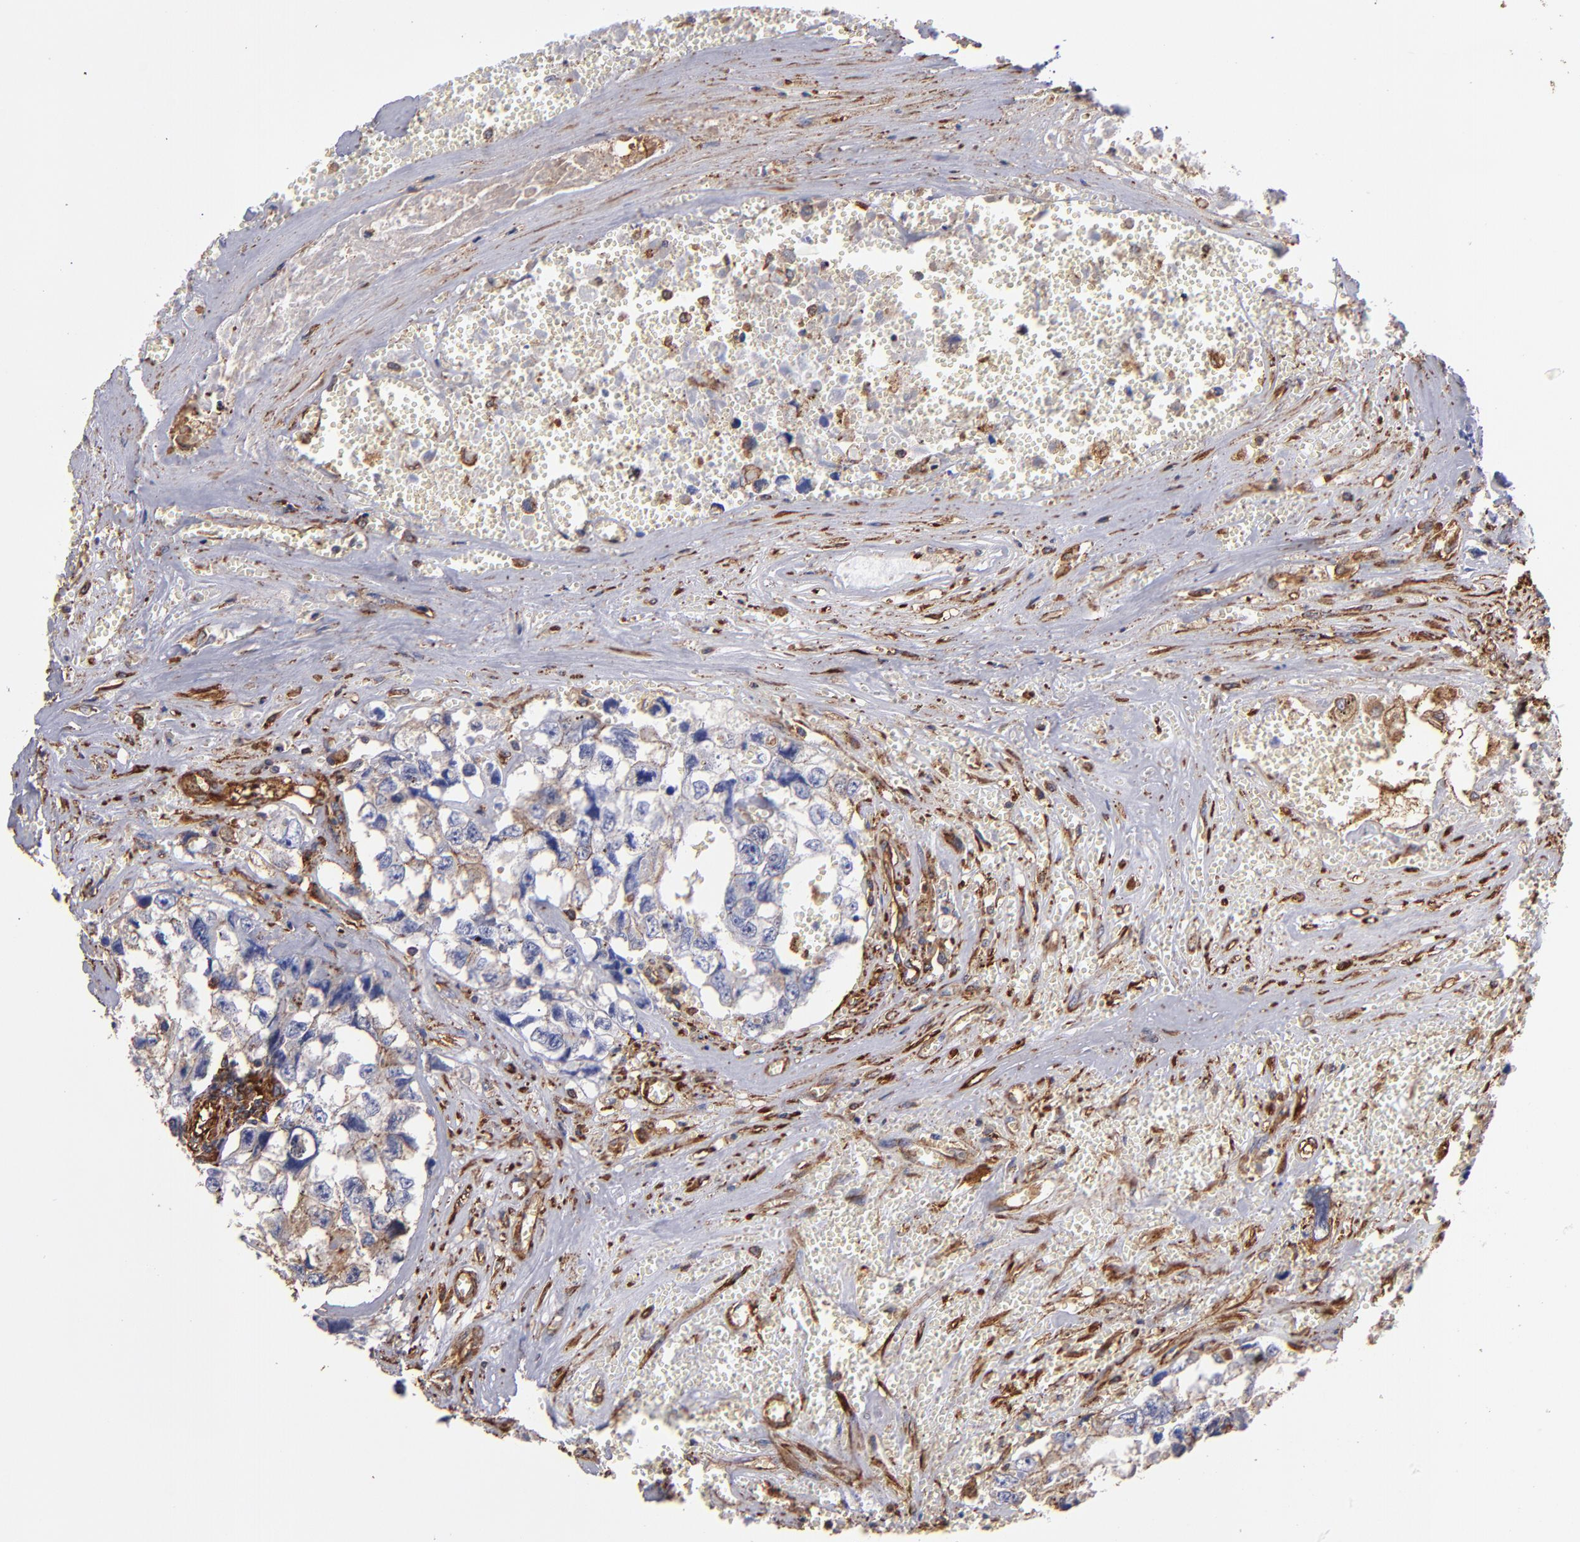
{"staining": {"intensity": "negative", "quantity": "none", "location": "none"}, "tissue": "testis cancer", "cell_type": "Tumor cells", "image_type": "cancer", "snomed": [{"axis": "morphology", "description": "Carcinoma, Embryonal, NOS"}, {"axis": "topography", "description": "Testis"}], "caption": "Tumor cells are negative for brown protein staining in testis cancer (embryonal carcinoma).", "gene": "MVP", "patient": {"sex": "male", "age": 31}}